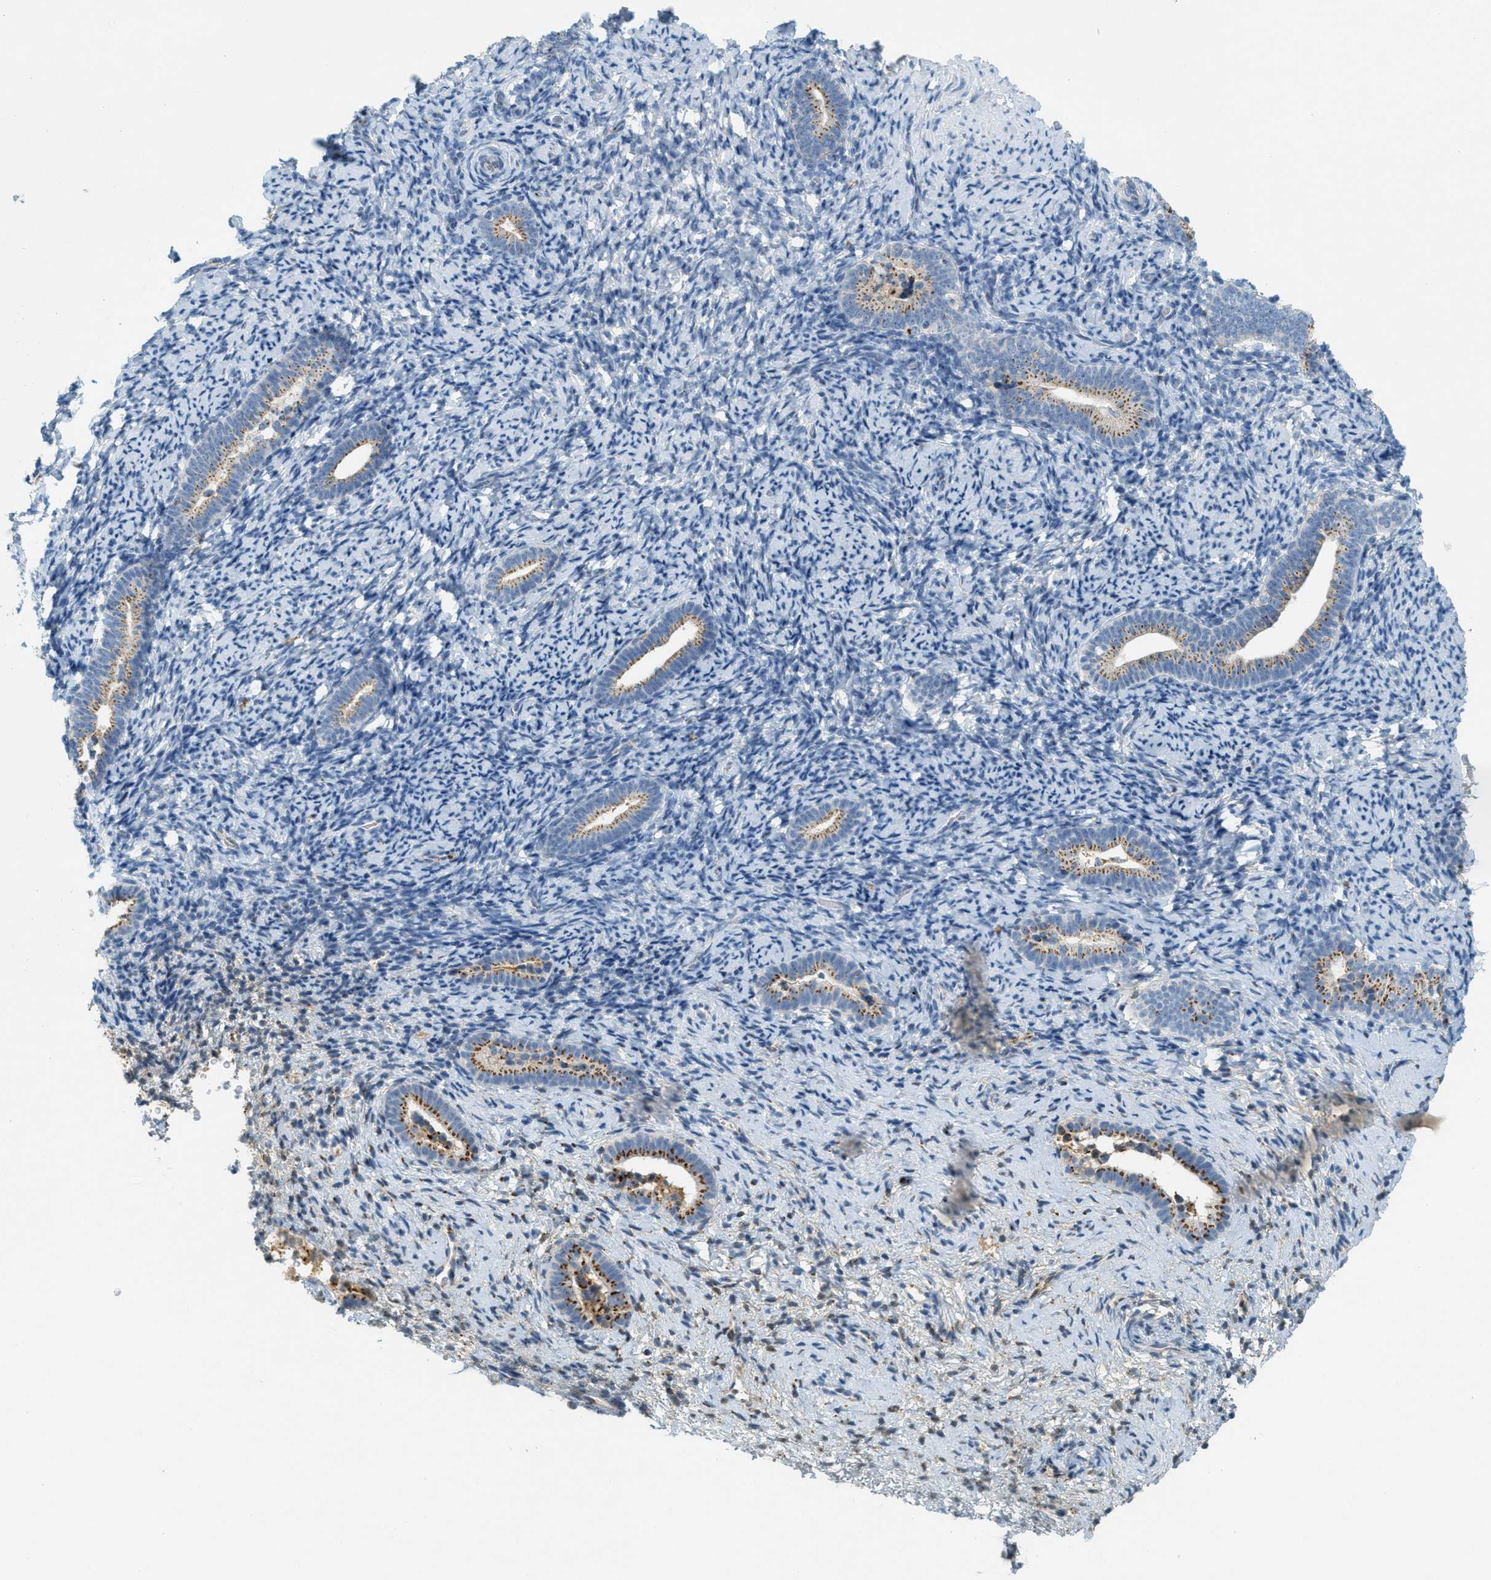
{"staining": {"intensity": "moderate", "quantity": "<25%", "location": "cytoplasmic/membranous"}, "tissue": "endometrium", "cell_type": "Cells in endometrial stroma", "image_type": "normal", "snomed": [{"axis": "morphology", "description": "Normal tissue, NOS"}, {"axis": "topography", "description": "Endometrium"}], "caption": "The immunohistochemical stain highlights moderate cytoplasmic/membranous positivity in cells in endometrial stroma of benign endometrium. (Stains: DAB in brown, nuclei in blue, Microscopy: brightfield microscopy at high magnification).", "gene": "ENTPD4", "patient": {"sex": "female", "age": 51}}